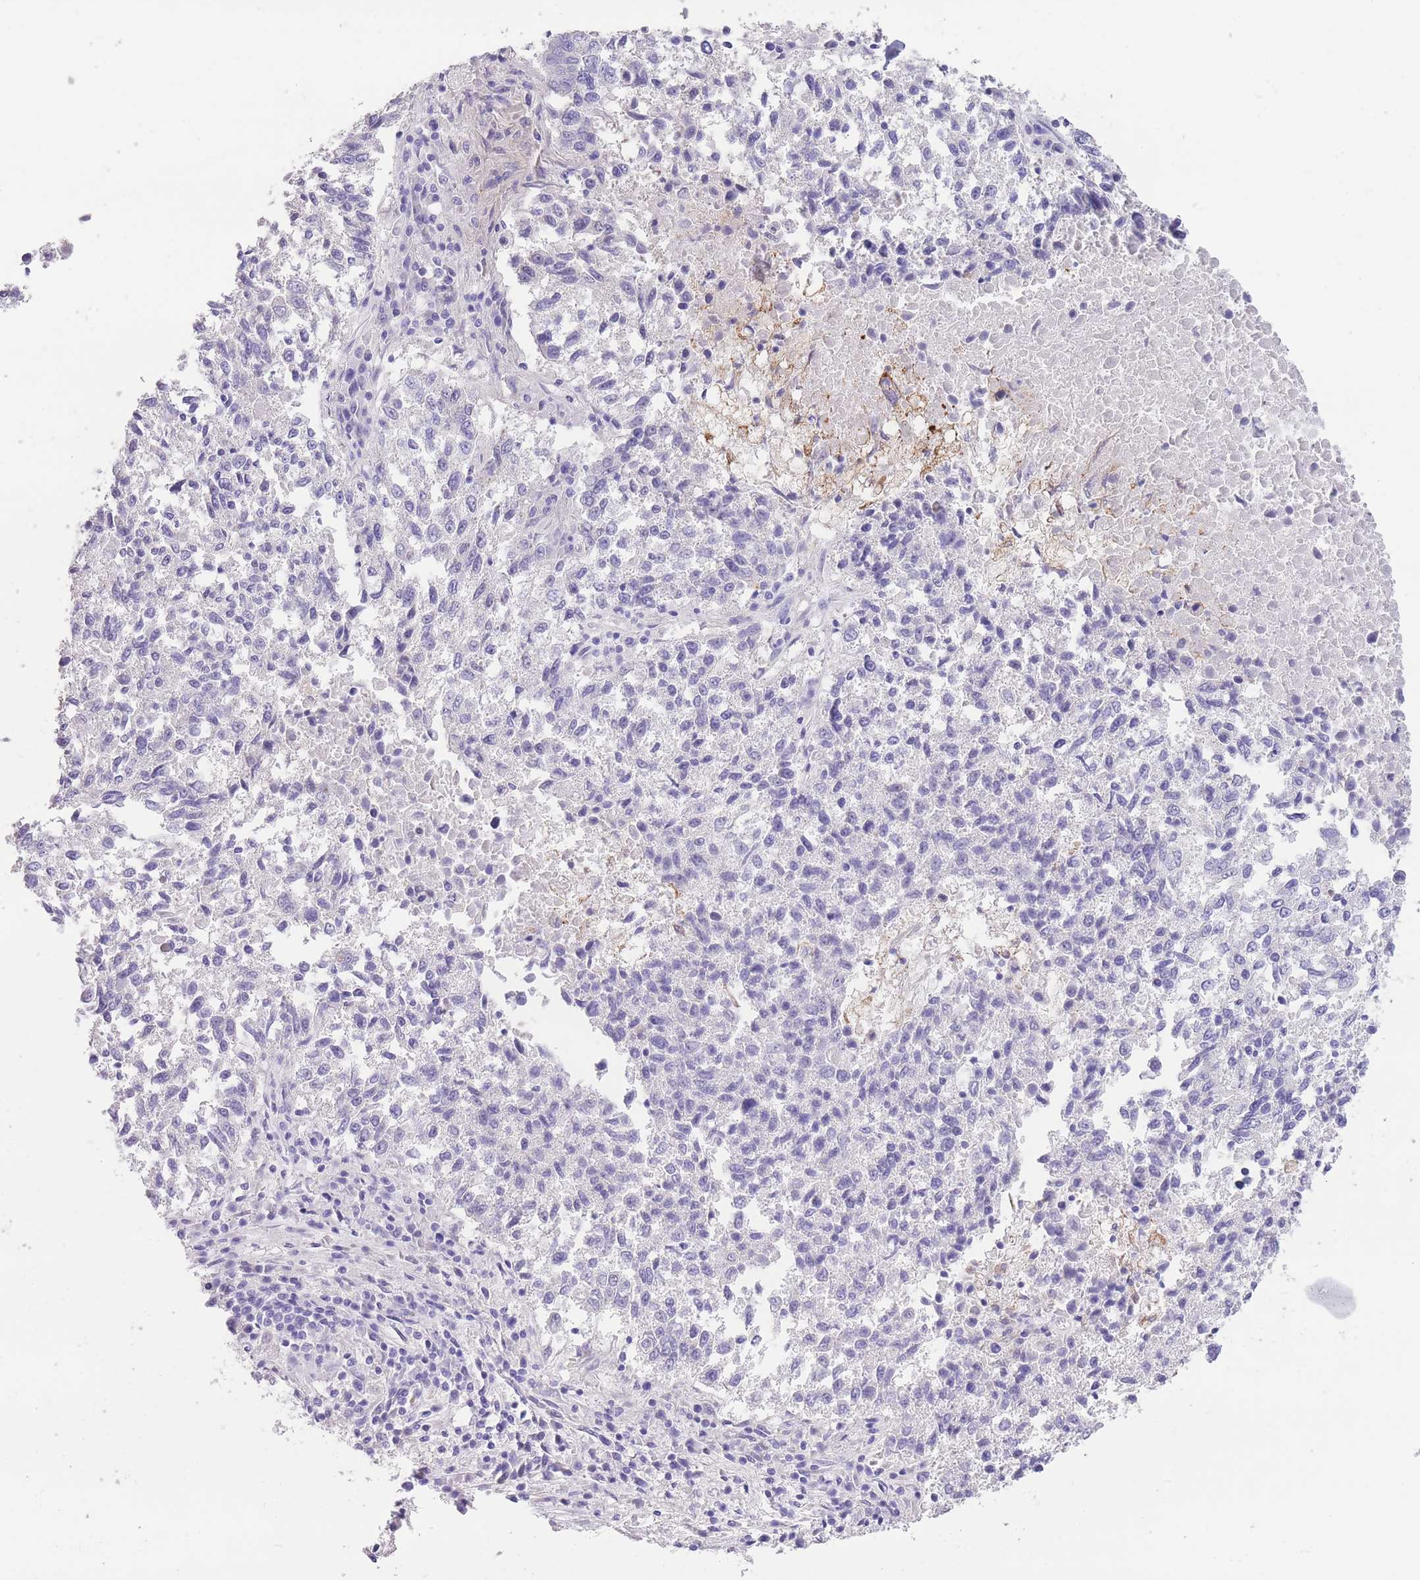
{"staining": {"intensity": "negative", "quantity": "none", "location": "none"}, "tissue": "lung cancer", "cell_type": "Tumor cells", "image_type": "cancer", "snomed": [{"axis": "morphology", "description": "Squamous cell carcinoma, NOS"}, {"axis": "topography", "description": "Lung"}], "caption": "The IHC photomicrograph has no significant positivity in tumor cells of squamous cell carcinoma (lung) tissue.", "gene": "RAI2", "patient": {"sex": "male", "age": 73}}